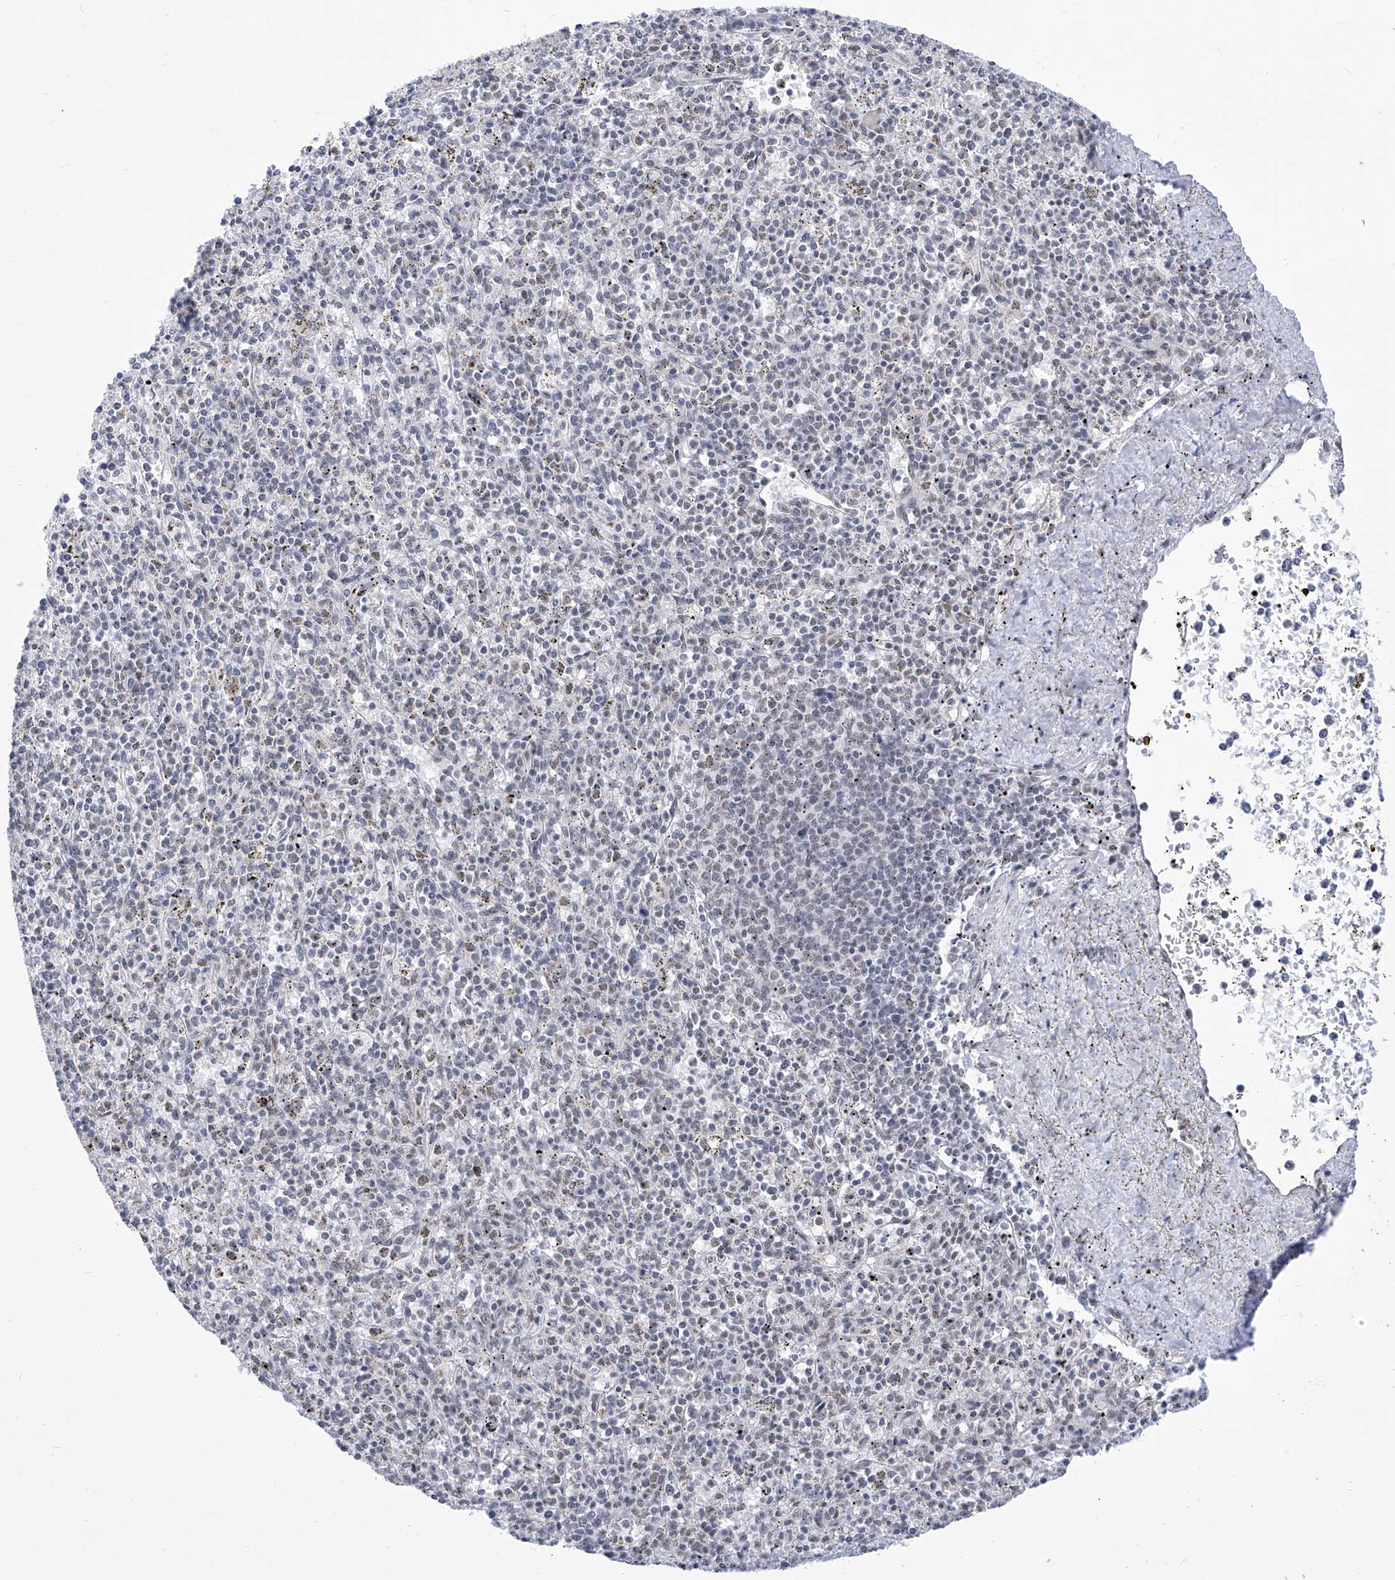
{"staining": {"intensity": "negative", "quantity": "none", "location": "none"}, "tissue": "spleen", "cell_type": "Cells in red pulp", "image_type": "normal", "snomed": [{"axis": "morphology", "description": "Normal tissue, NOS"}, {"axis": "topography", "description": "Spleen"}], "caption": "A high-resolution micrograph shows IHC staining of benign spleen, which demonstrates no significant positivity in cells in red pulp.", "gene": "SART1", "patient": {"sex": "male", "age": 72}}